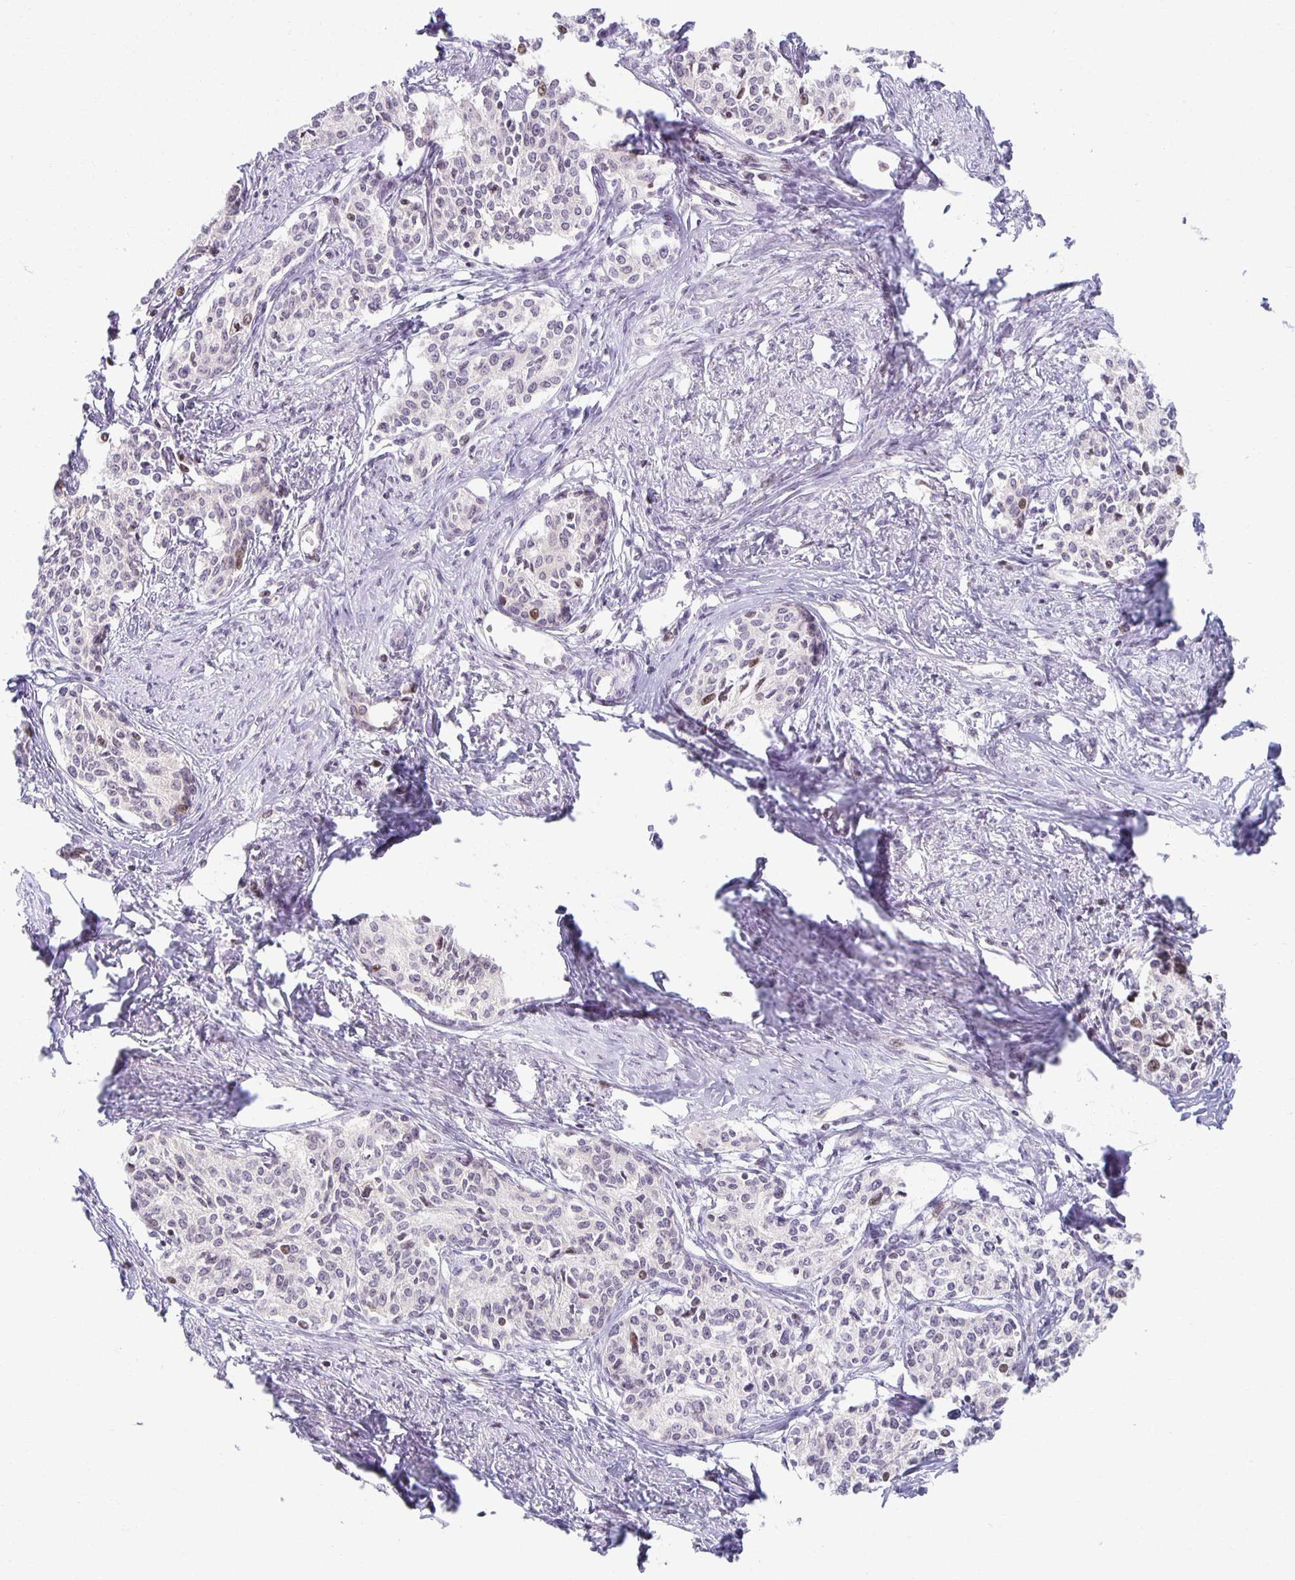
{"staining": {"intensity": "negative", "quantity": "none", "location": "none"}, "tissue": "cervical cancer", "cell_type": "Tumor cells", "image_type": "cancer", "snomed": [{"axis": "morphology", "description": "Squamous cell carcinoma, NOS"}, {"axis": "morphology", "description": "Adenocarcinoma, NOS"}, {"axis": "topography", "description": "Cervix"}], "caption": "High power microscopy histopathology image of an immunohistochemistry (IHC) micrograph of cervical cancer, revealing no significant expression in tumor cells.", "gene": "HCFC1R1", "patient": {"sex": "female", "age": 52}}